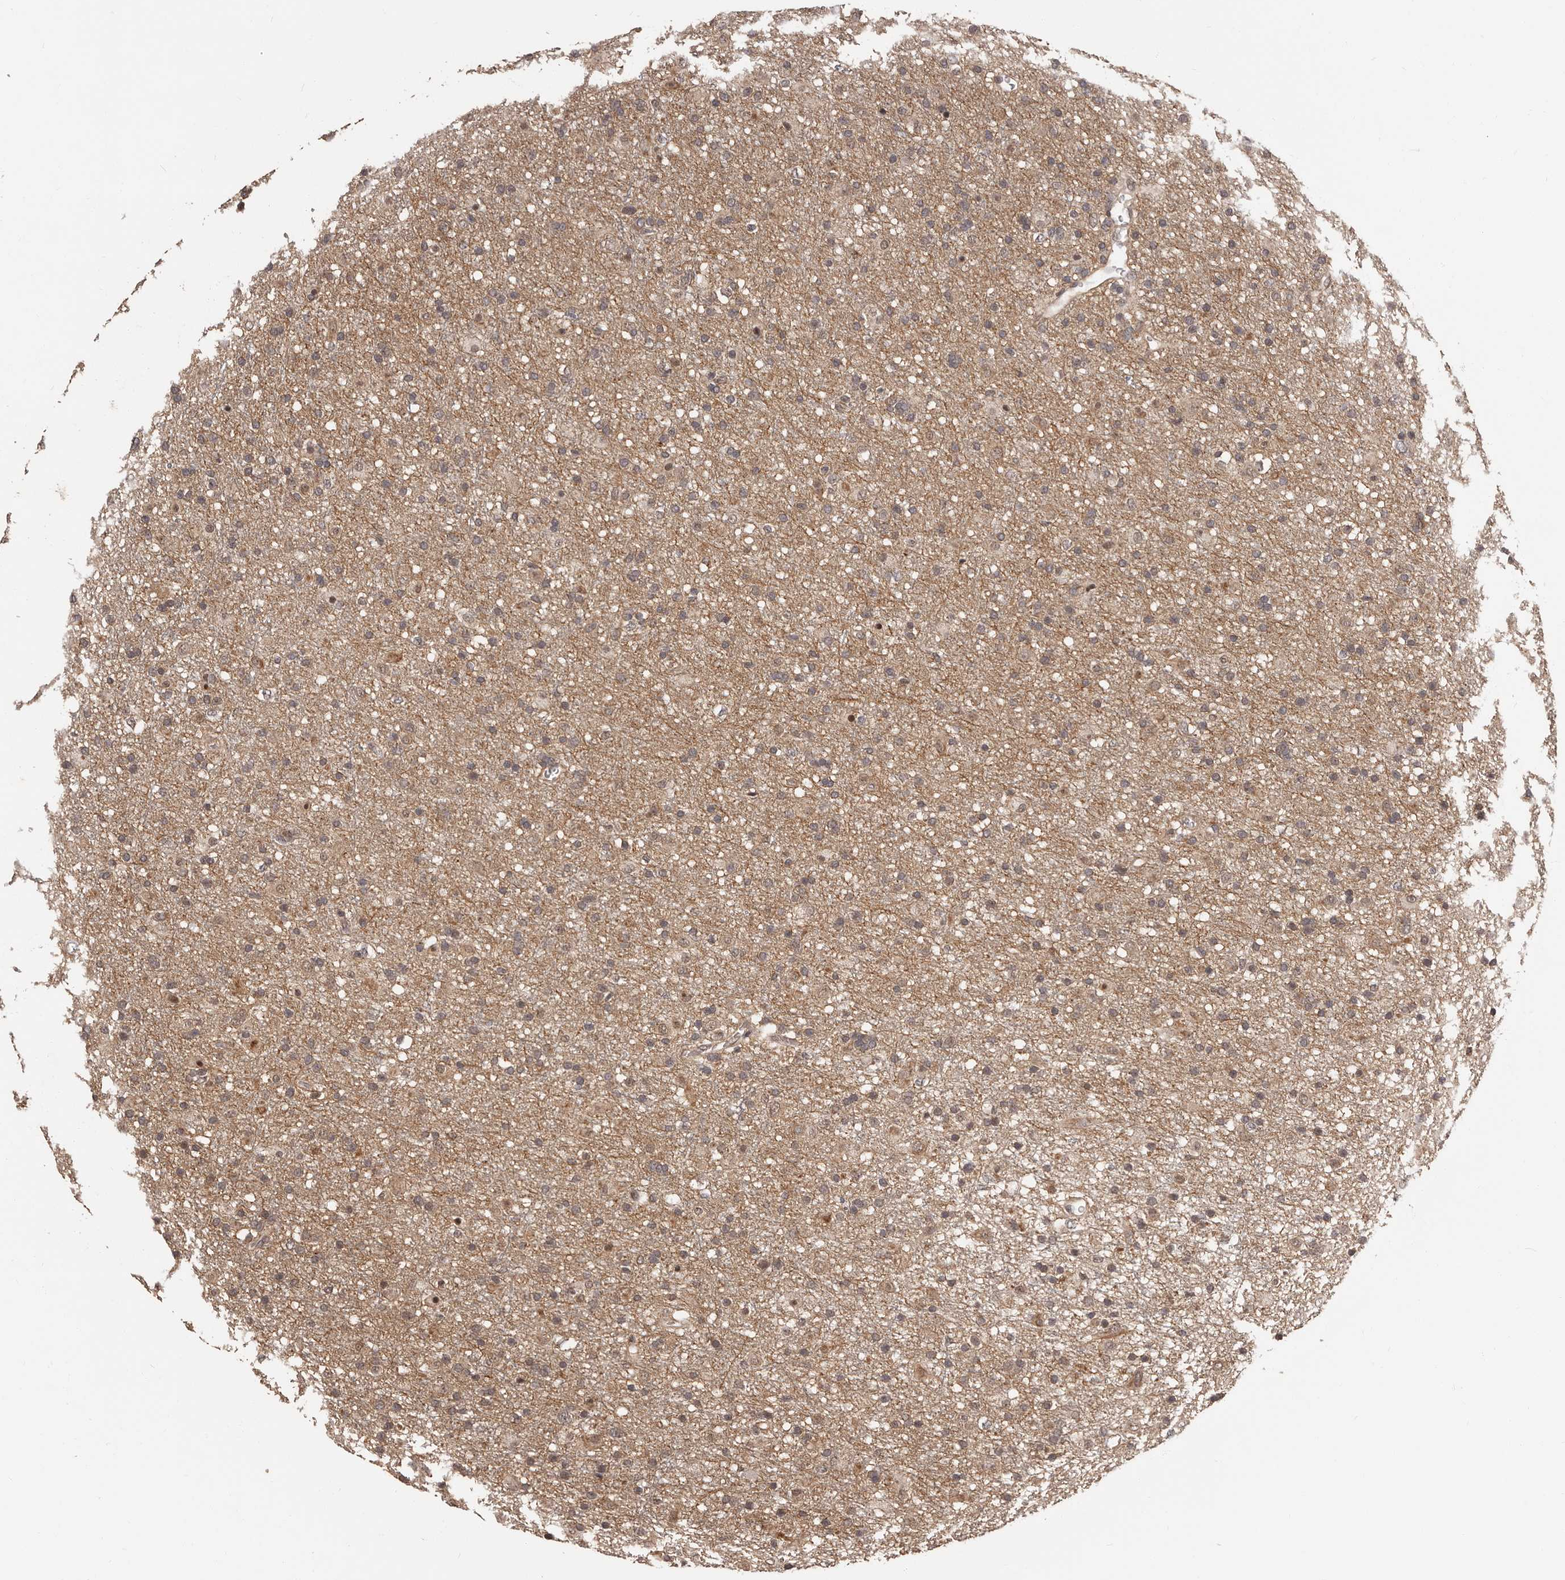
{"staining": {"intensity": "weak", "quantity": "25%-75%", "location": "cytoplasmic/membranous"}, "tissue": "glioma", "cell_type": "Tumor cells", "image_type": "cancer", "snomed": [{"axis": "morphology", "description": "Glioma, malignant, Low grade"}, {"axis": "topography", "description": "Brain"}], "caption": "Weak cytoplasmic/membranous protein positivity is identified in about 25%-75% of tumor cells in glioma.", "gene": "TBC1D22B", "patient": {"sex": "male", "age": 65}}